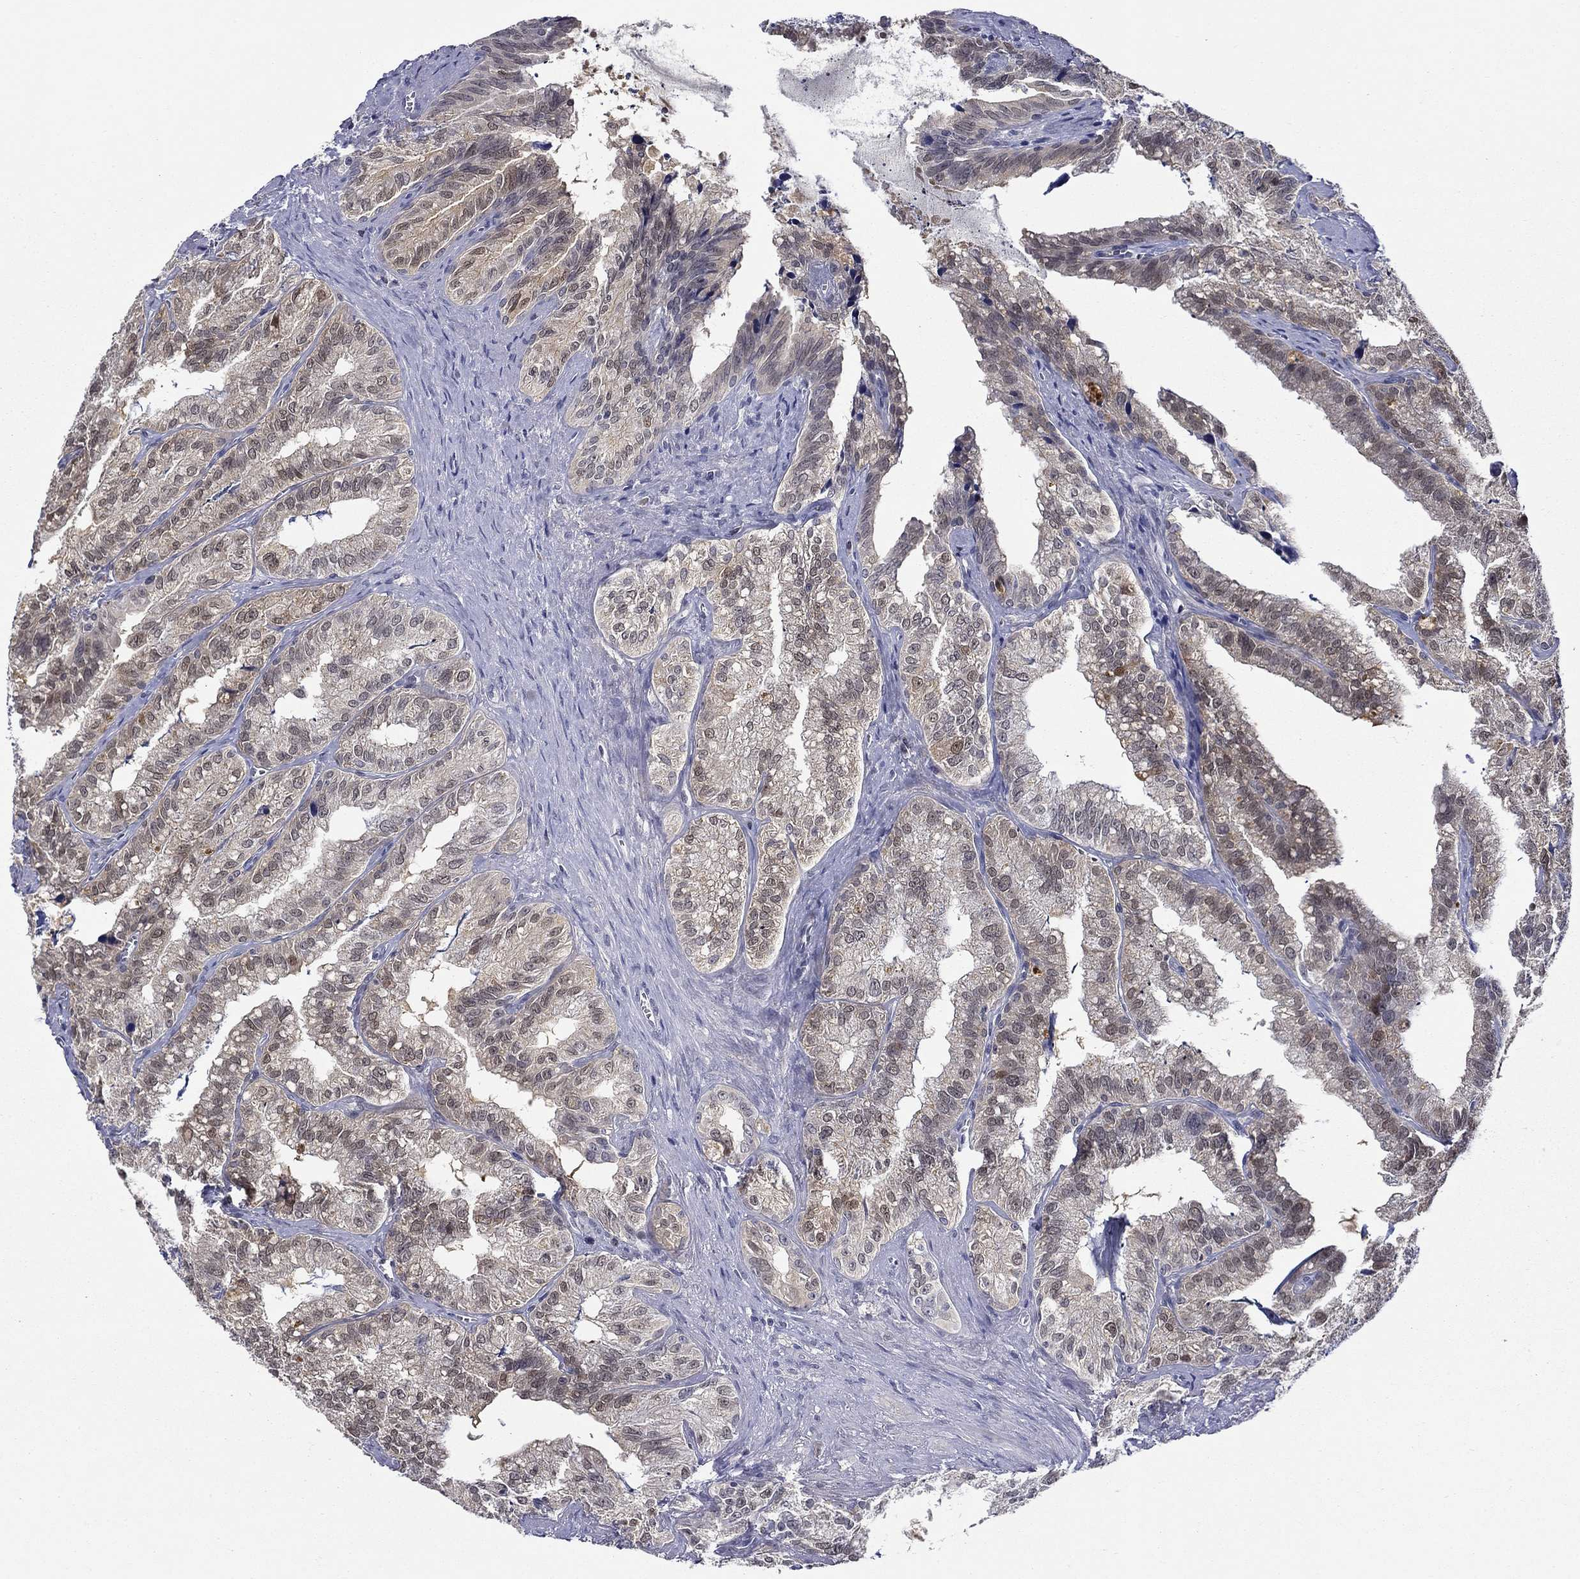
{"staining": {"intensity": "negative", "quantity": "none", "location": "none"}, "tissue": "seminal vesicle", "cell_type": "Glandular cells", "image_type": "normal", "snomed": [{"axis": "morphology", "description": "Normal tissue, NOS"}, {"axis": "topography", "description": "Seminal veicle"}], "caption": "Immunohistochemistry (IHC) photomicrograph of benign seminal vesicle: seminal vesicle stained with DAB demonstrates no significant protein positivity in glandular cells. The staining was performed using DAB to visualize the protein expression in brown, while the nuclei were stained in blue with hematoxylin (Magnification: 20x).", "gene": "DDTL", "patient": {"sex": "male", "age": 57}}